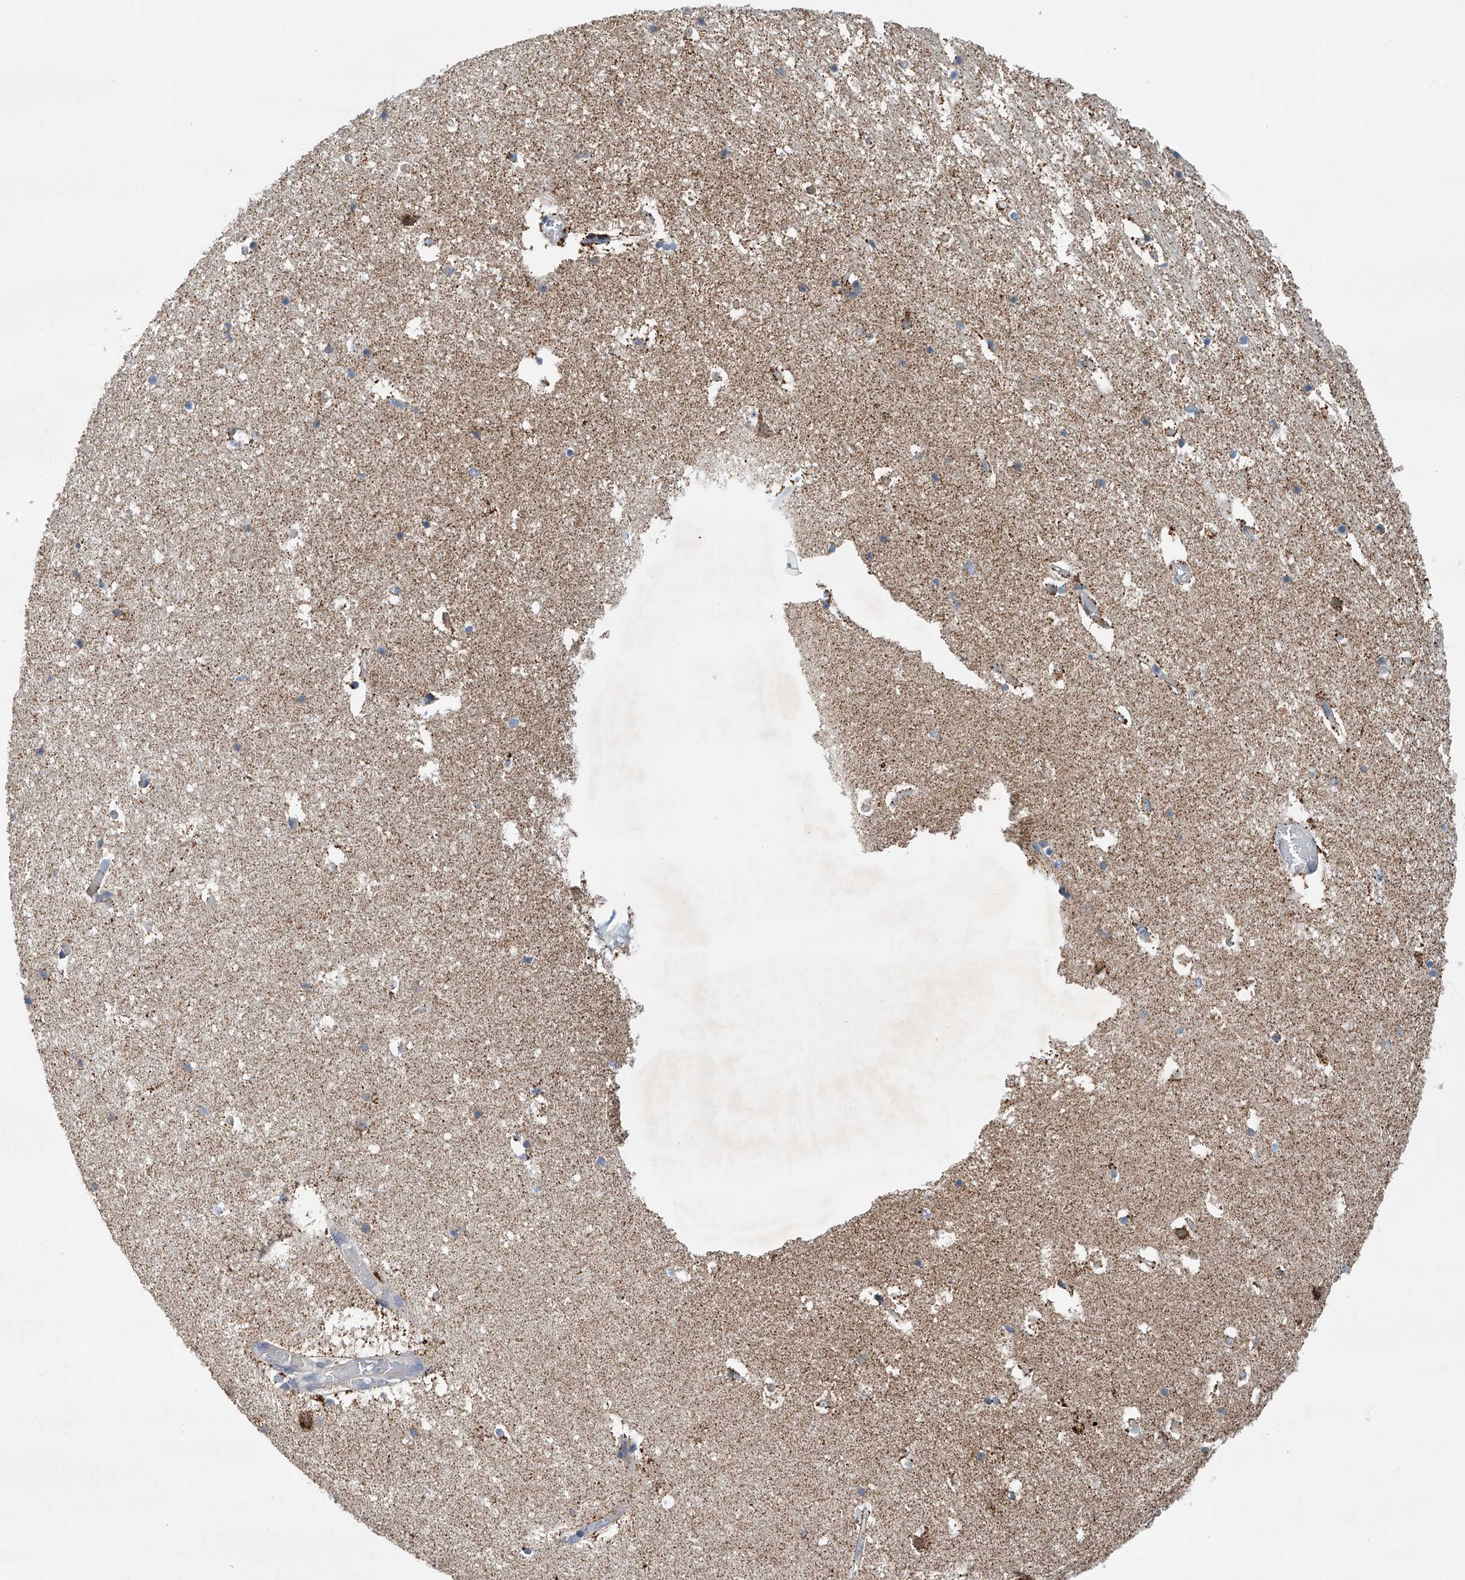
{"staining": {"intensity": "moderate", "quantity": "<25%", "location": "cytoplasmic/membranous"}, "tissue": "hippocampus", "cell_type": "Glial cells", "image_type": "normal", "snomed": [{"axis": "morphology", "description": "Normal tissue, NOS"}, {"axis": "topography", "description": "Hippocampus"}], "caption": "Immunohistochemical staining of normal human hippocampus displays low levels of moderate cytoplasmic/membranous expression in about <25% of glial cells. Nuclei are stained in blue.", "gene": "GPC4", "patient": {"sex": "female", "age": 52}}